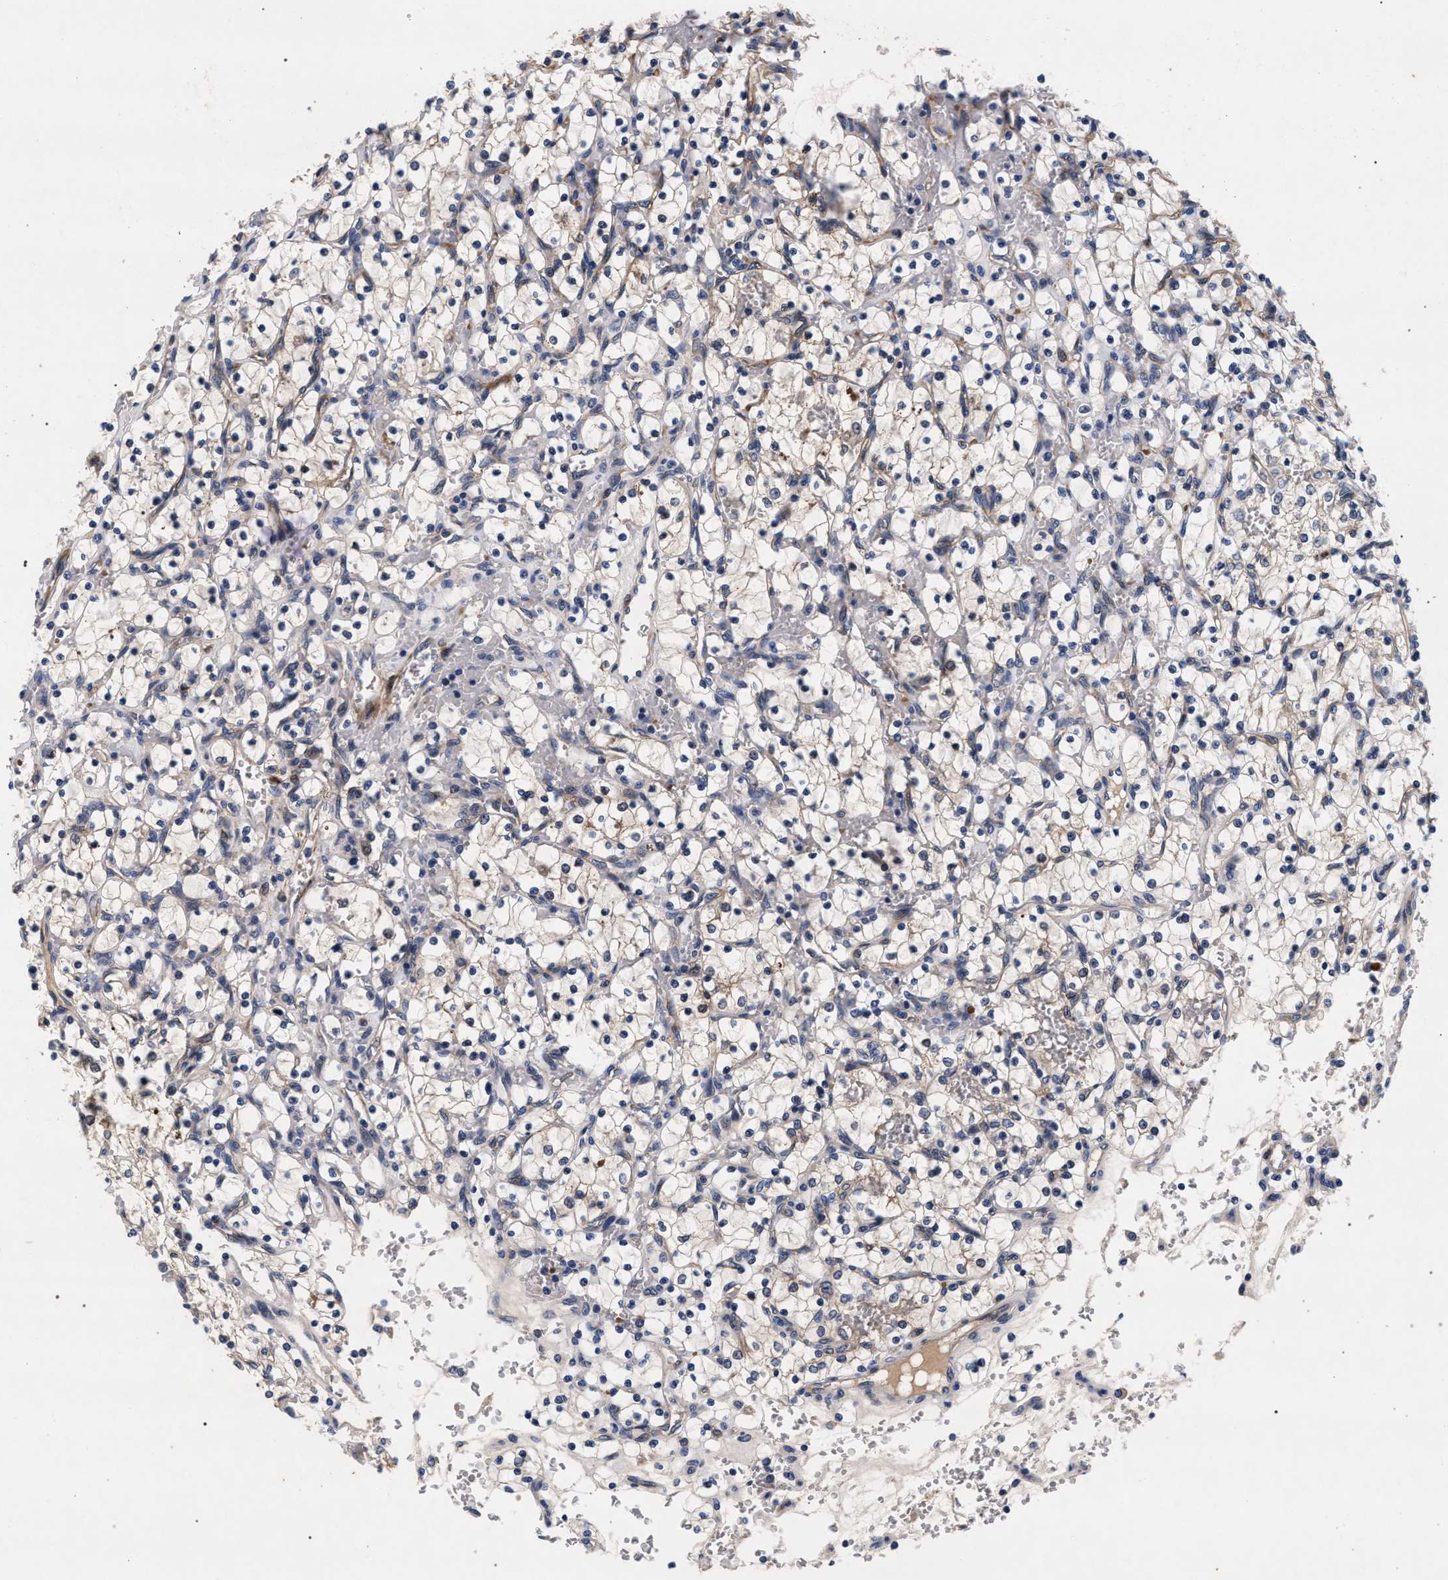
{"staining": {"intensity": "negative", "quantity": "none", "location": "none"}, "tissue": "renal cancer", "cell_type": "Tumor cells", "image_type": "cancer", "snomed": [{"axis": "morphology", "description": "Adenocarcinoma, NOS"}, {"axis": "topography", "description": "Kidney"}], "caption": "A high-resolution image shows immunohistochemistry (IHC) staining of renal cancer, which exhibits no significant positivity in tumor cells.", "gene": "NEK7", "patient": {"sex": "female", "age": 69}}